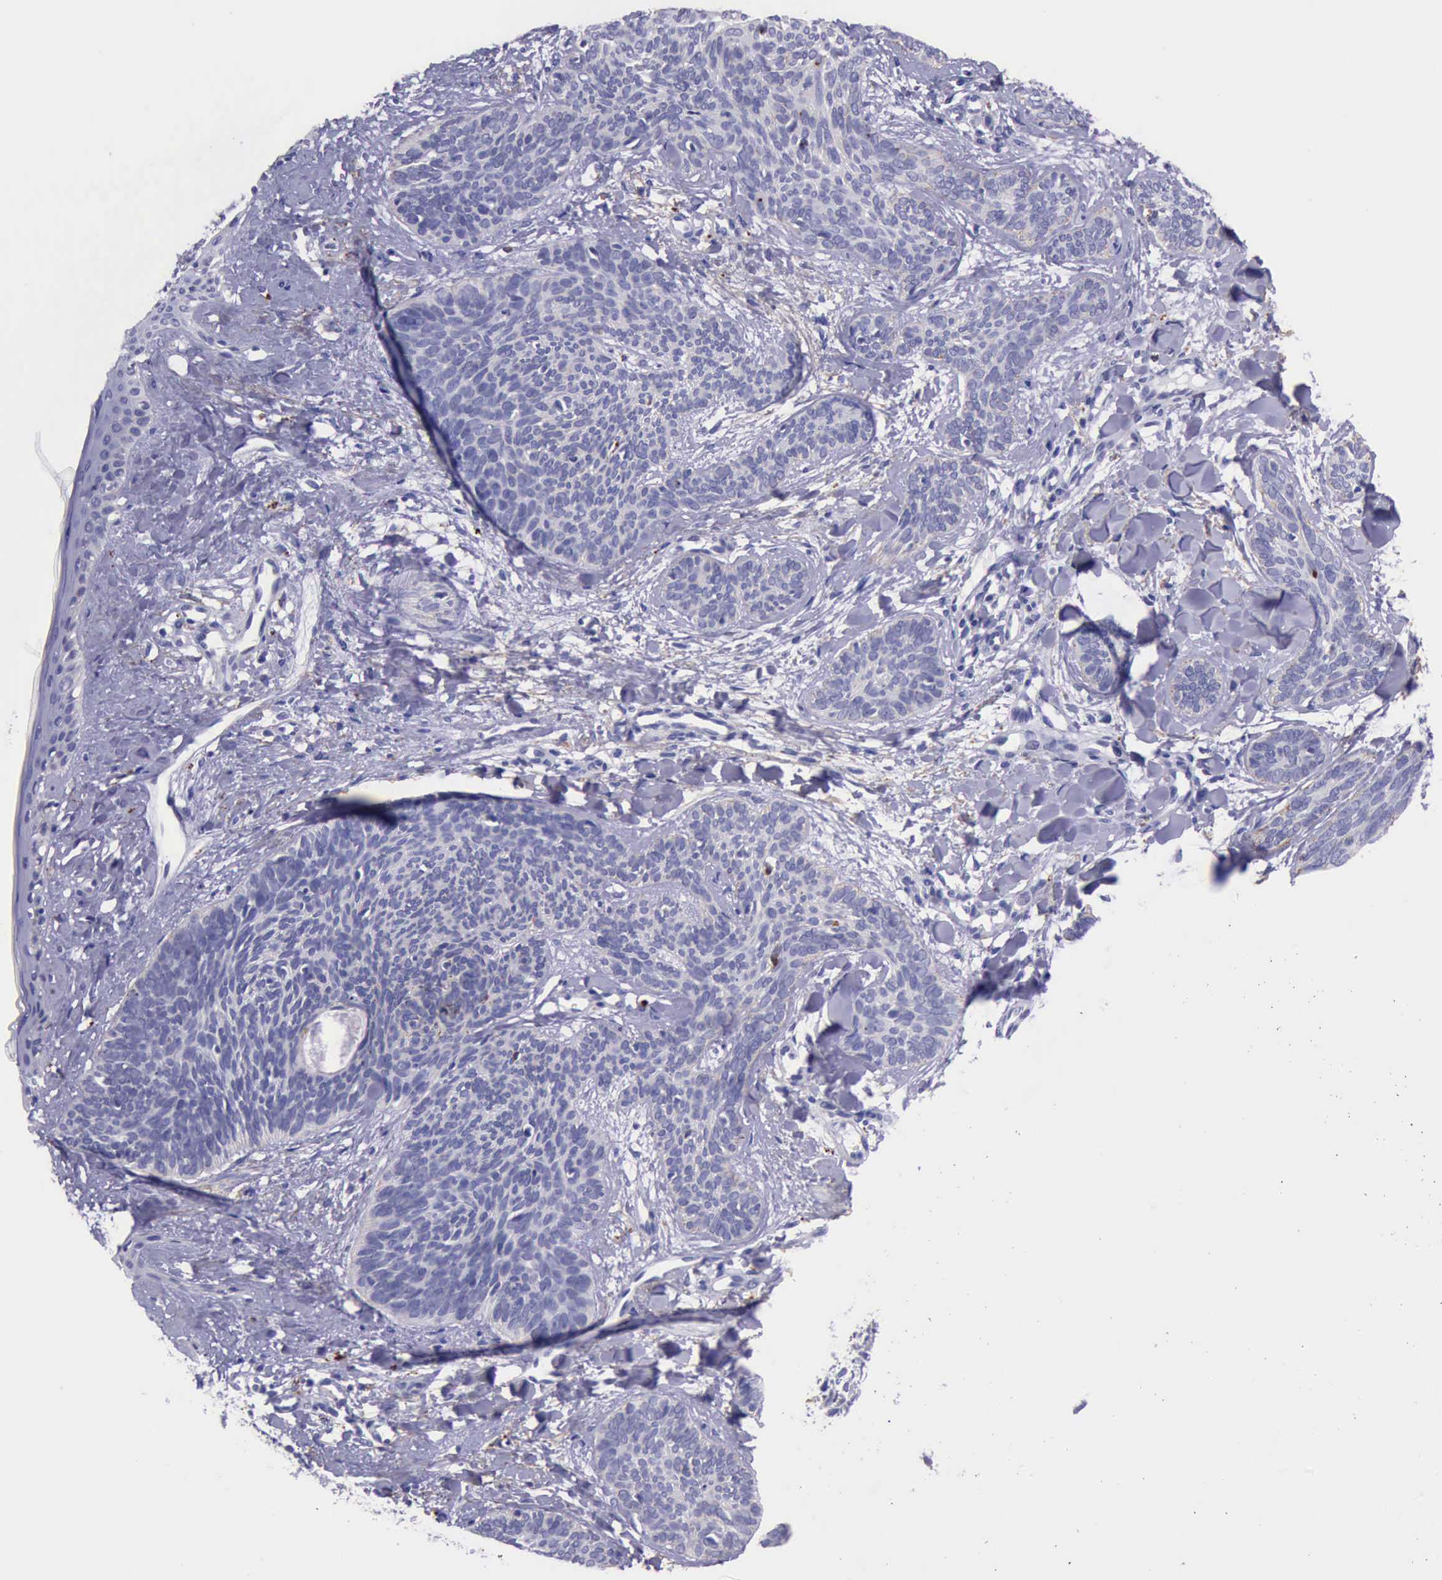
{"staining": {"intensity": "negative", "quantity": "none", "location": "none"}, "tissue": "skin cancer", "cell_type": "Tumor cells", "image_type": "cancer", "snomed": [{"axis": "morphology", "description": "Basal cell carcinoma"}, {"axis": "topography", "description": "Skin"}], "caption": "This micrograph is of skin basal cell carcinoma stained with immunohistochemistry to label a protein in brown with the nuclei are counter-stained blue. There is no staining in tumor cells.", "gene": "GLA", "patient": {"sex": "female", "age": 81}}